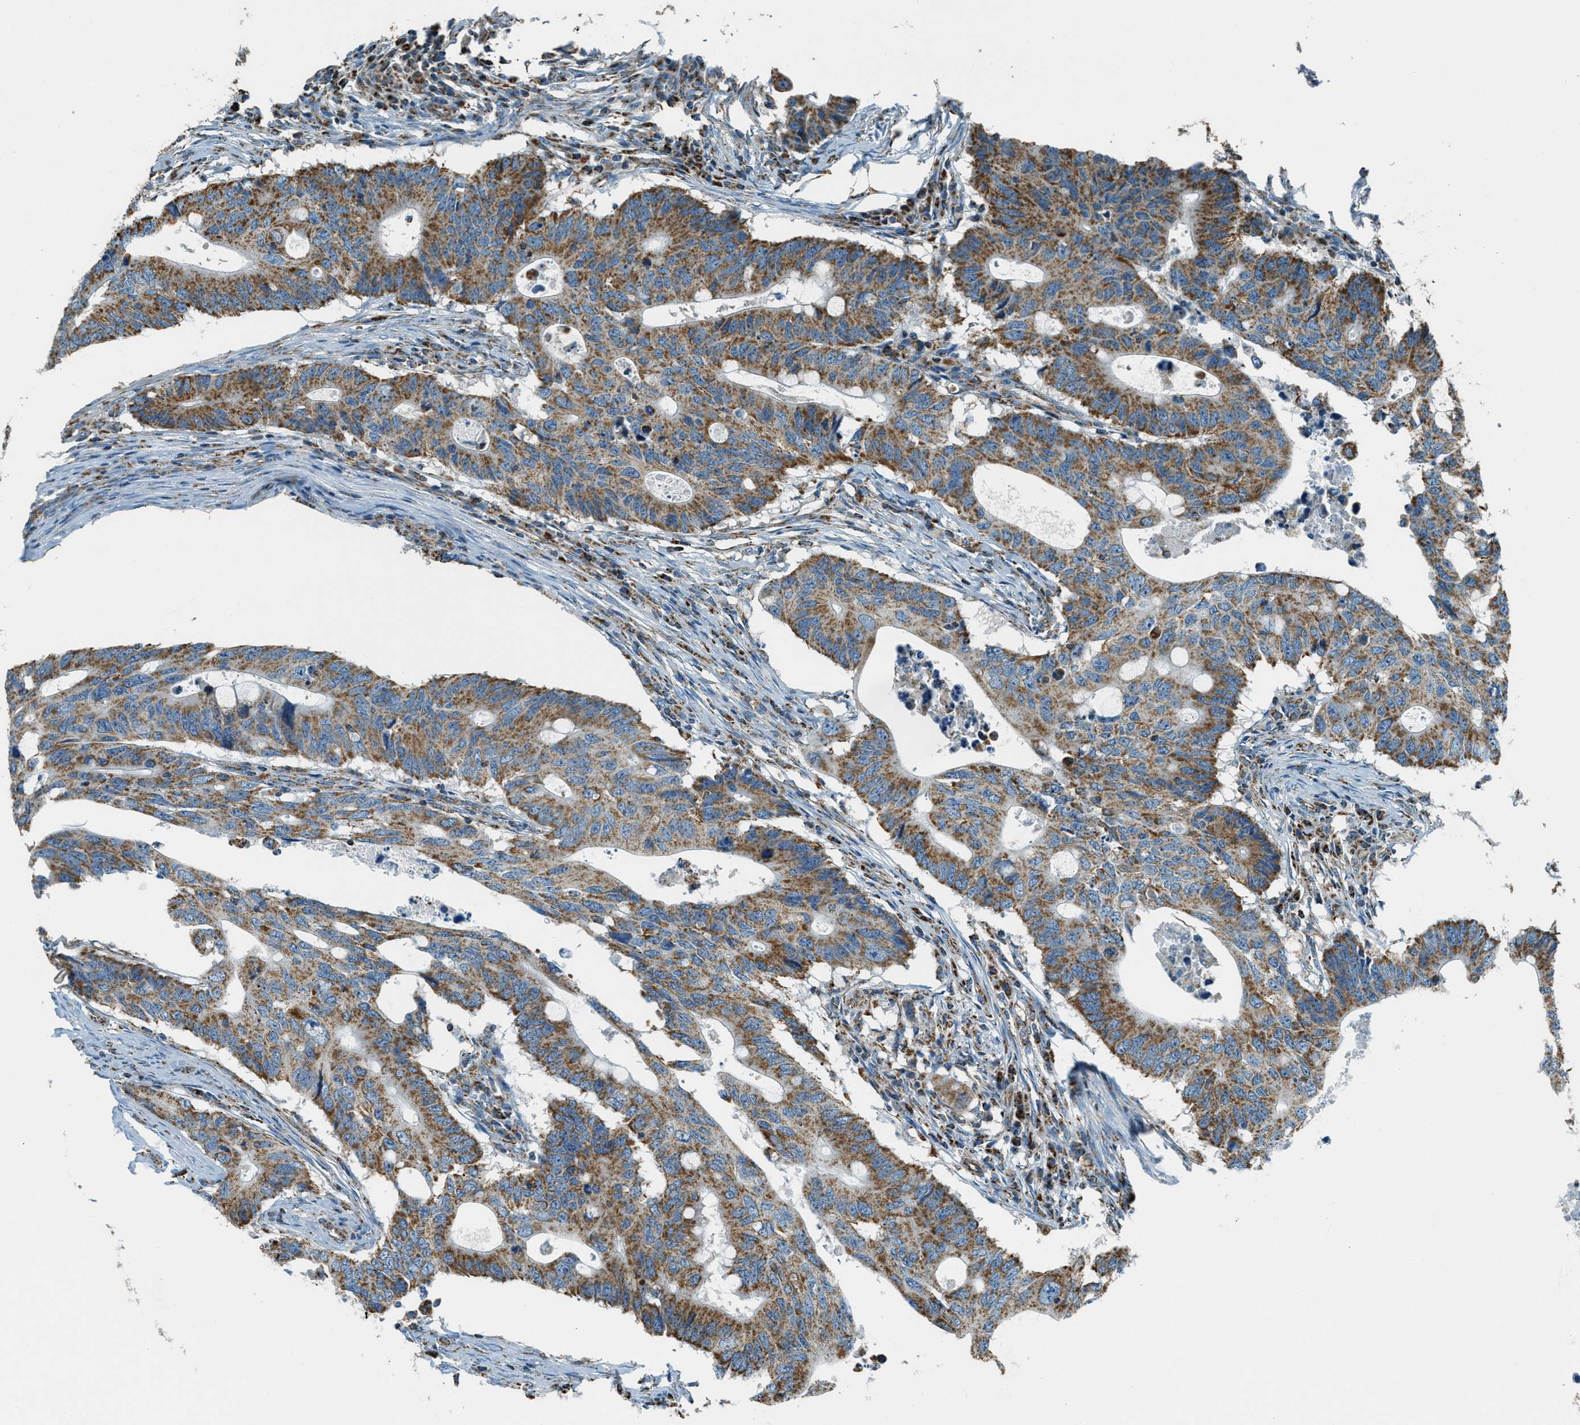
{"staining": {"intensity": "moderate", "quantity": ">75%", "location": "cytoplasmic/membranous"}, "tissue": "colorectal cancer", "cell_type": "Tumor cells", "image_type": "cancer", "snomed": [{"axis": "morphology", "description": "Adenocarcinoma, NOS"}, {"axis": "topography", "description": "Colon"}], "caption": "Protein staining of colorectal adenocarcinoma tissue demonstrates moderate cytoplasmic/membranous staining in about >75% of tumor cells. The protein of interest is stained brown, and the nuclei are stained in blue (DAB IHC with brightfield microscopy, high magnification).", "gene": "CHST15", "patient": {"sex": "male", "age": 71}}